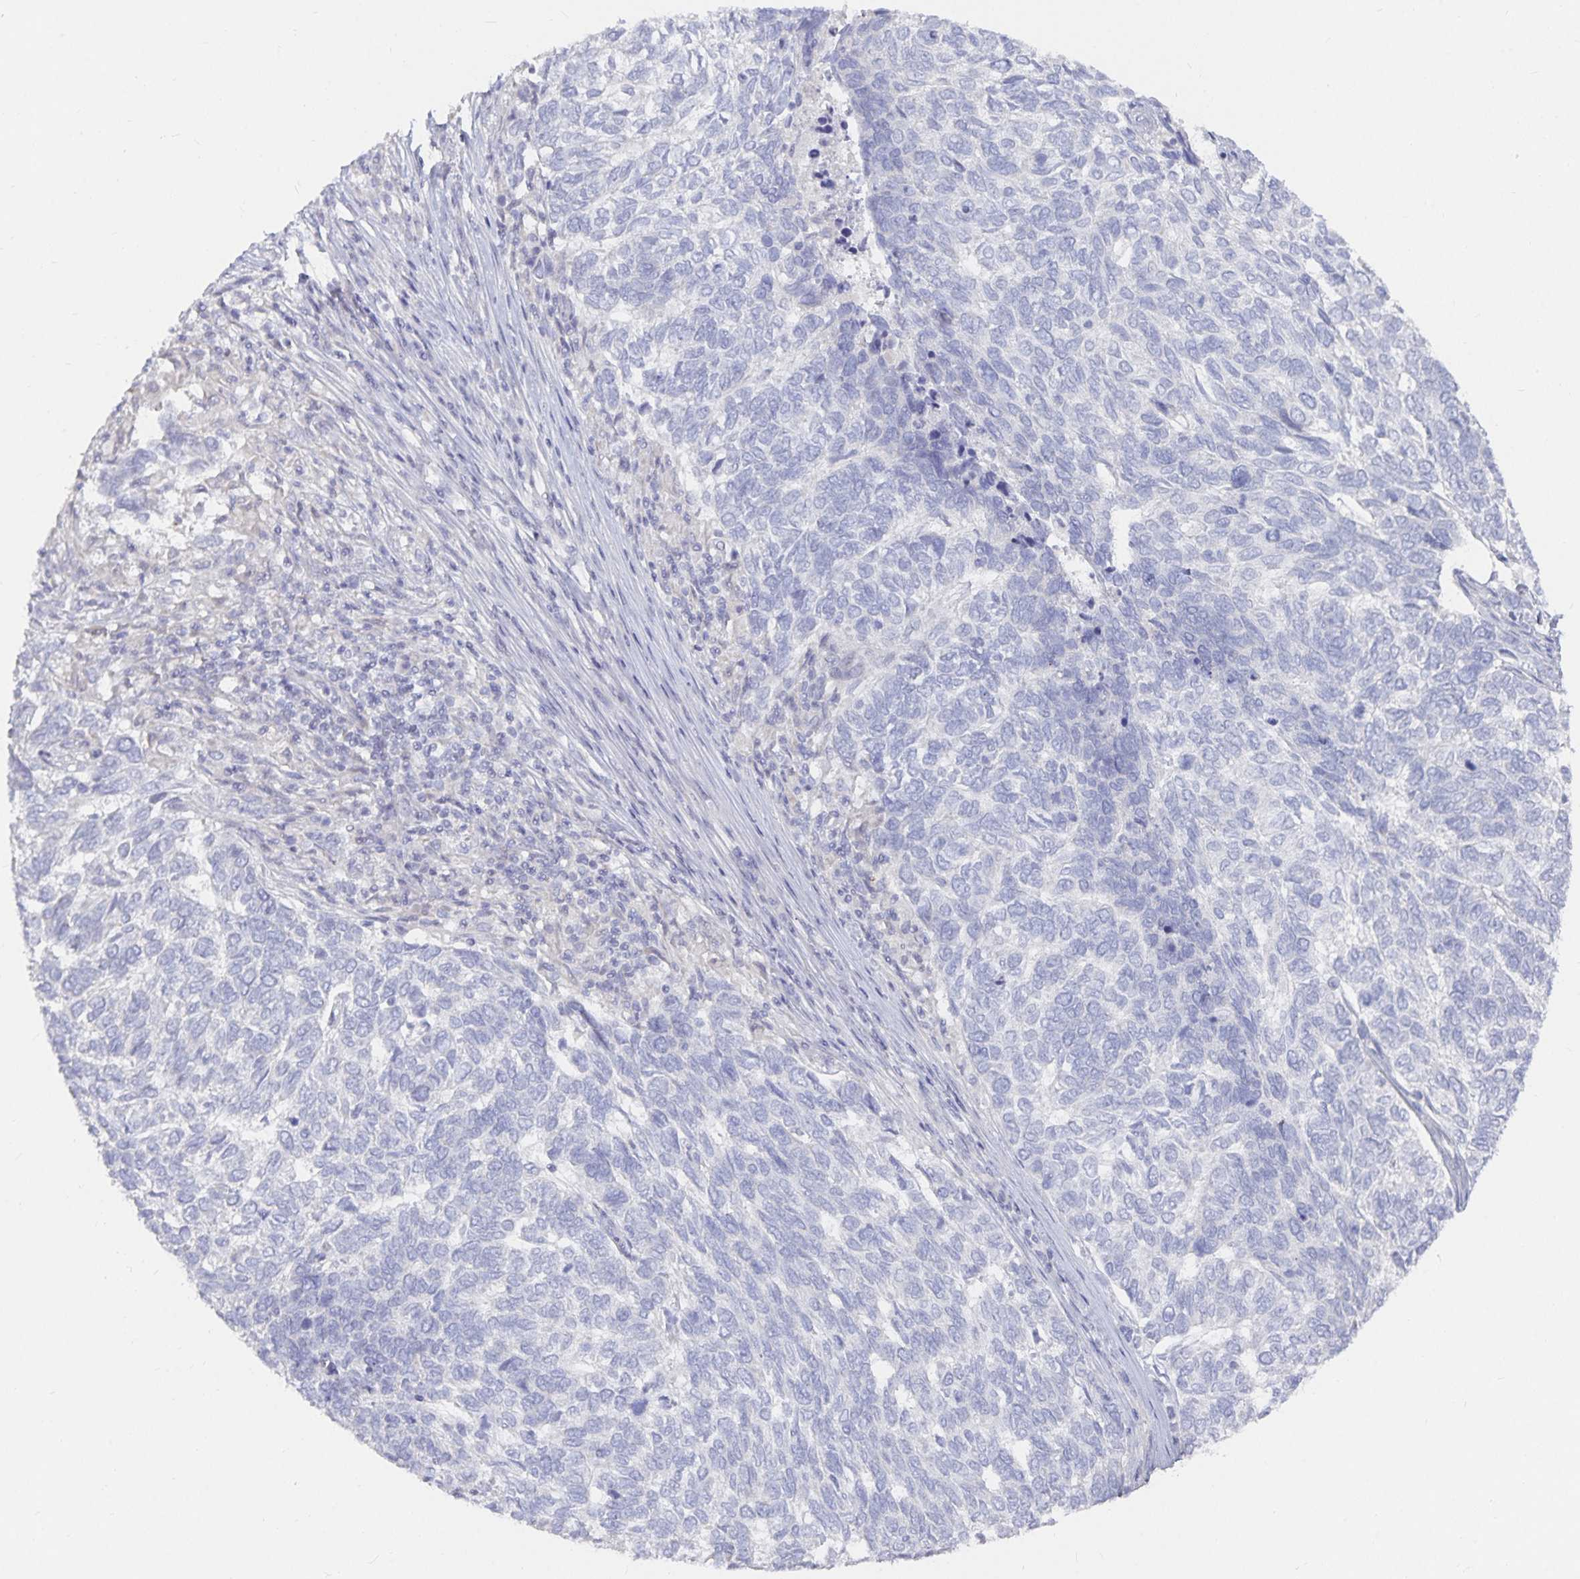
{"staining": {"intensity": "negative", "quantity": "none", "location": "none"}, "tissue": "skin cancer", "cell_type": "Tumor cells", "image_type": "cancer", "snomed": [{"axis": "morphology", "description": "Basal cell carcinoma"}, {"axis": "topography", "description": "Skin"}], "caption": "A photomicrograph of human skin basal cell carcinoma is negative for staining in tumor cells.", "gene": "DNAH9", "patient": {"sex": "female", "age": 65}}